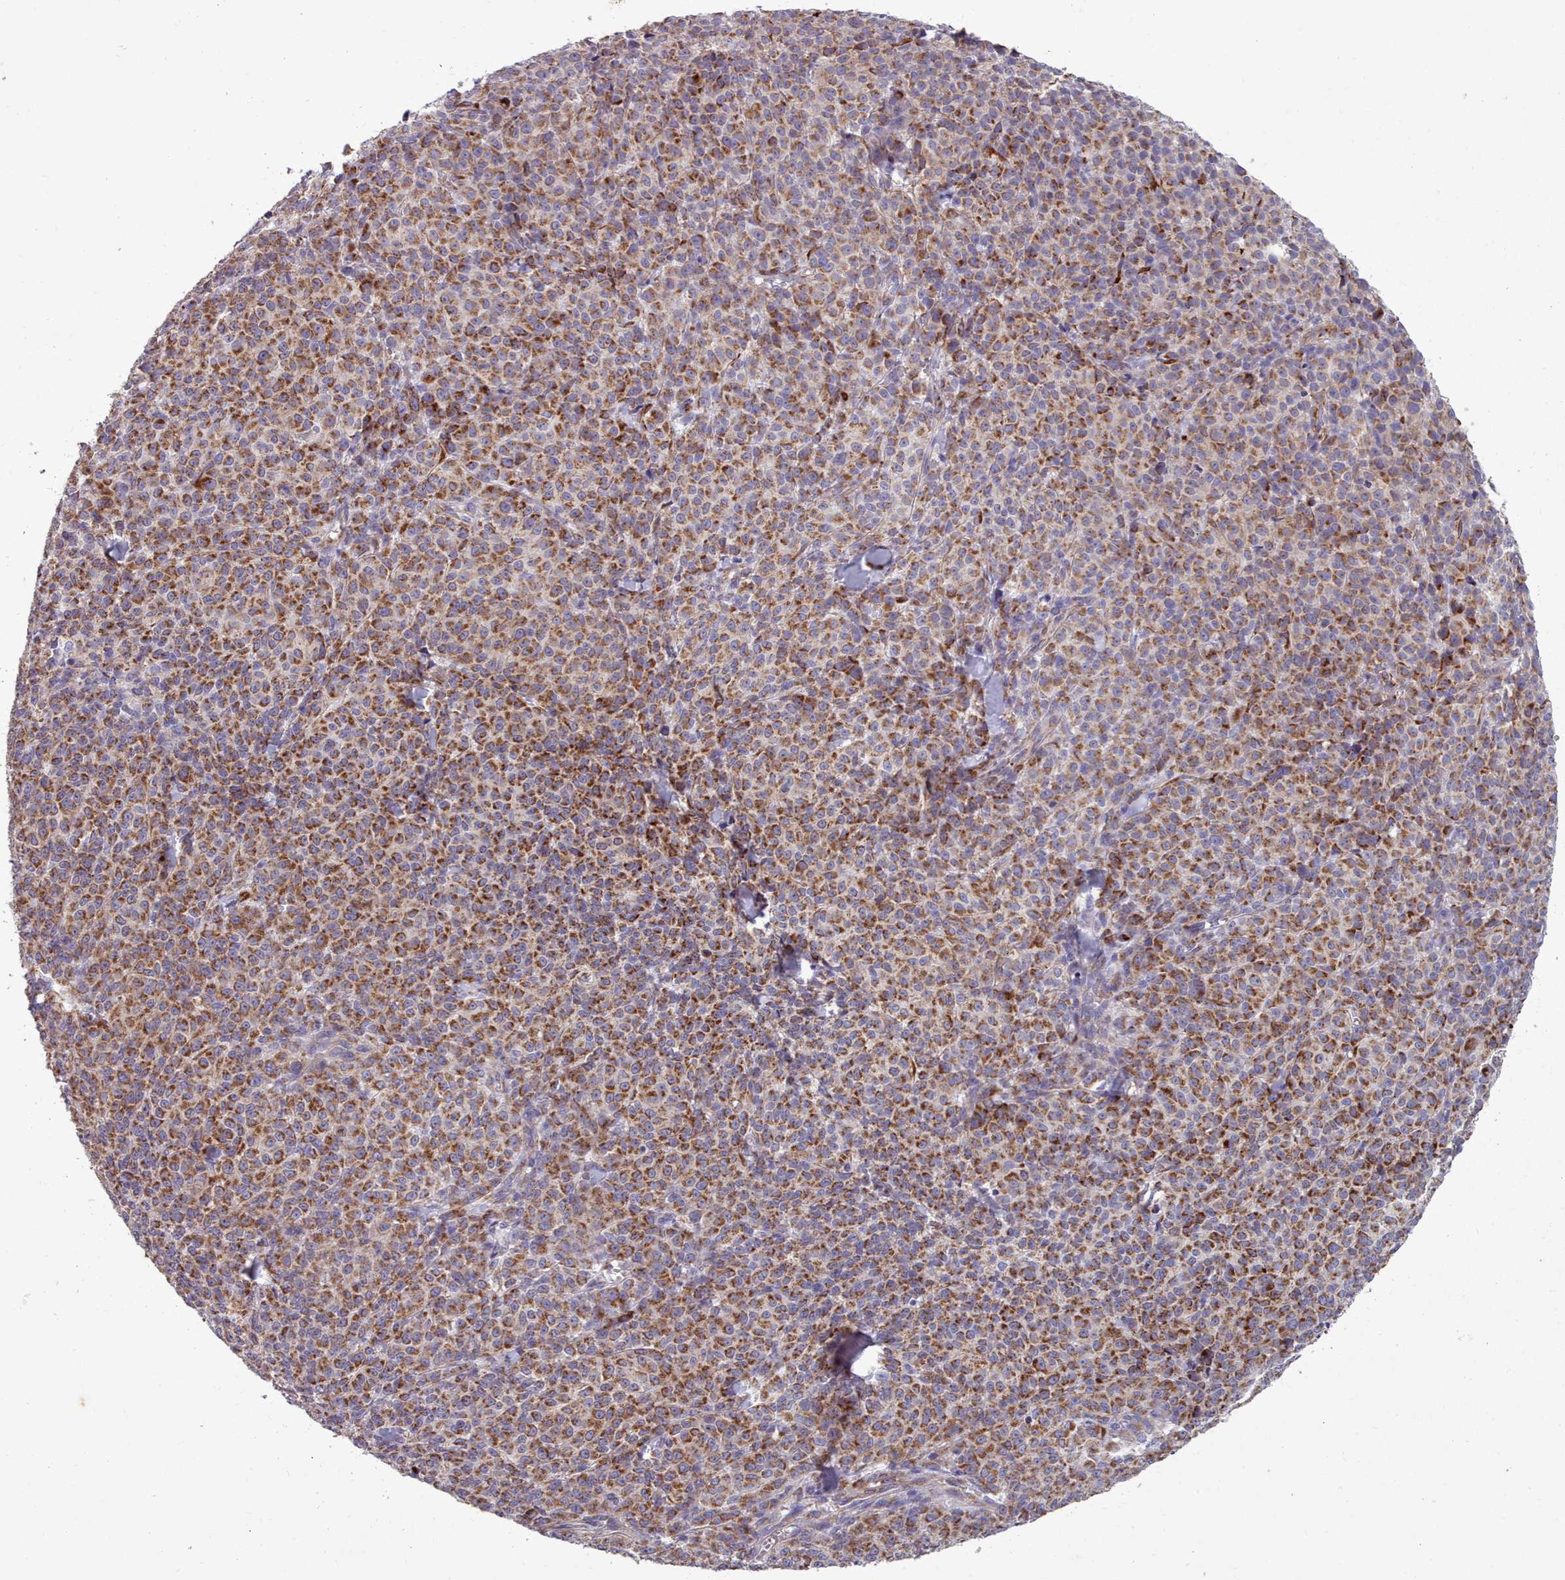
{"staining": {"intensity": "moderate", "quantity": ">75%", "location": "cytoplasmic/membranous"}, "tissue": "melanoma", "cell_type": "Tumor cells", "image_type": "cancer", "snomed": [{"axis": "morphology", "description": "Normal tissue, NOS"}, {"axis": "morphology", "description": "Malignant melanoma, NOS"}, {"axis": "topography", "description": "Skin"}], "caption": "Human melanoma stained for a protein (brown) demonstrates moderate cytoplasmic/membranous positive expression in approximately >75% of tumor cells.", "gene": "FKBP10", "patient": {"sex": "female", "age": 34}}